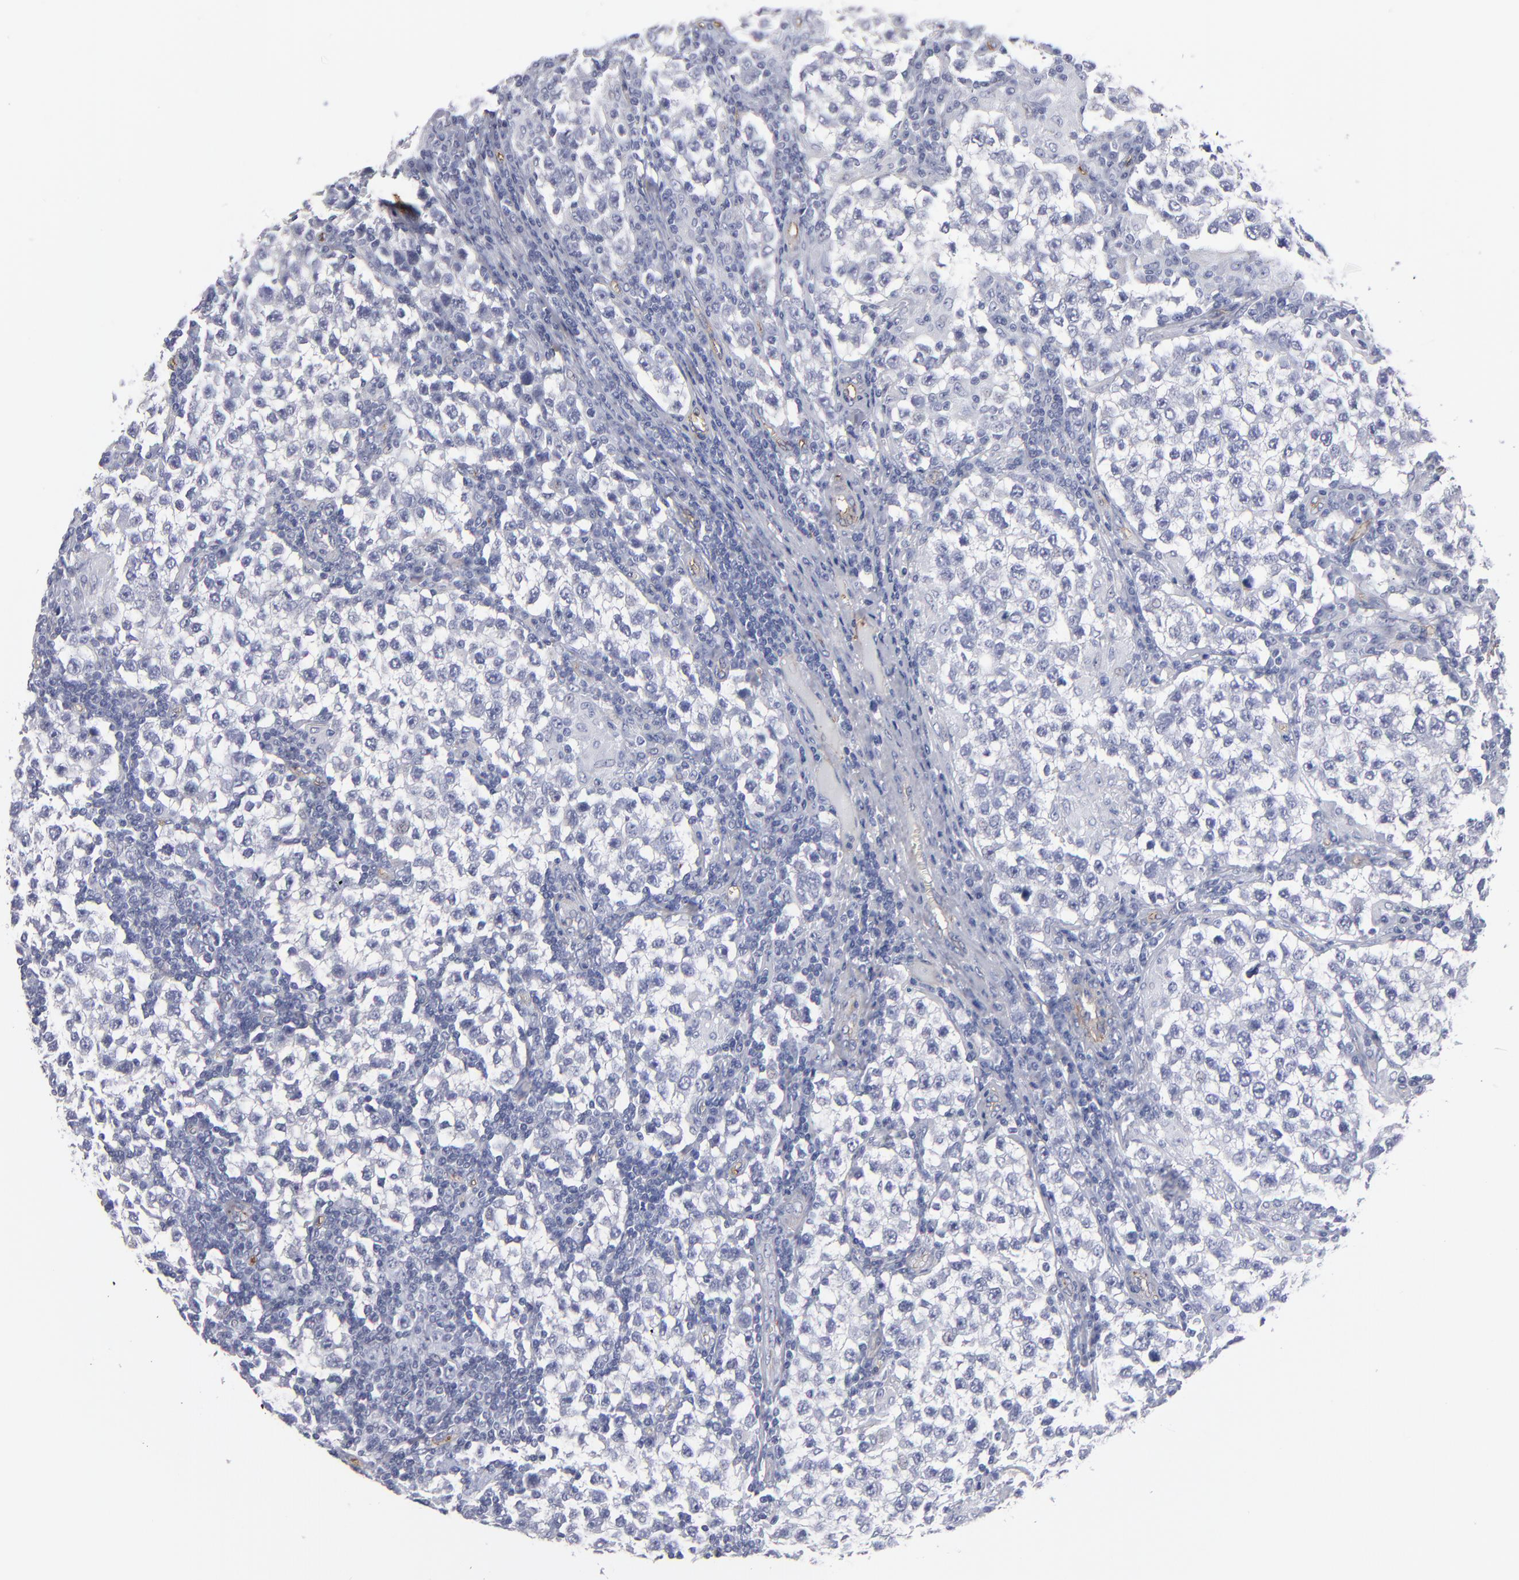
{"staining": {"intensity": "negative", "quantity": "none", "location": "none"}, "tissue": "testis cancer", "cell_type": "Tumor cells", "image_type": "cancer", "snomed": [{"axis": "morphology", "description": "Seminoma, NOS"}, {"axis": "topography", "description": "Testis"}], "caption": "DAB (3,3'-diaminobenzidine) immunohistochemical staining of testis seminoma exhibits no significant positivity in tumor cells.", "gene": "TM4SF1", "patient": {"sex": "male", "age": 36}}